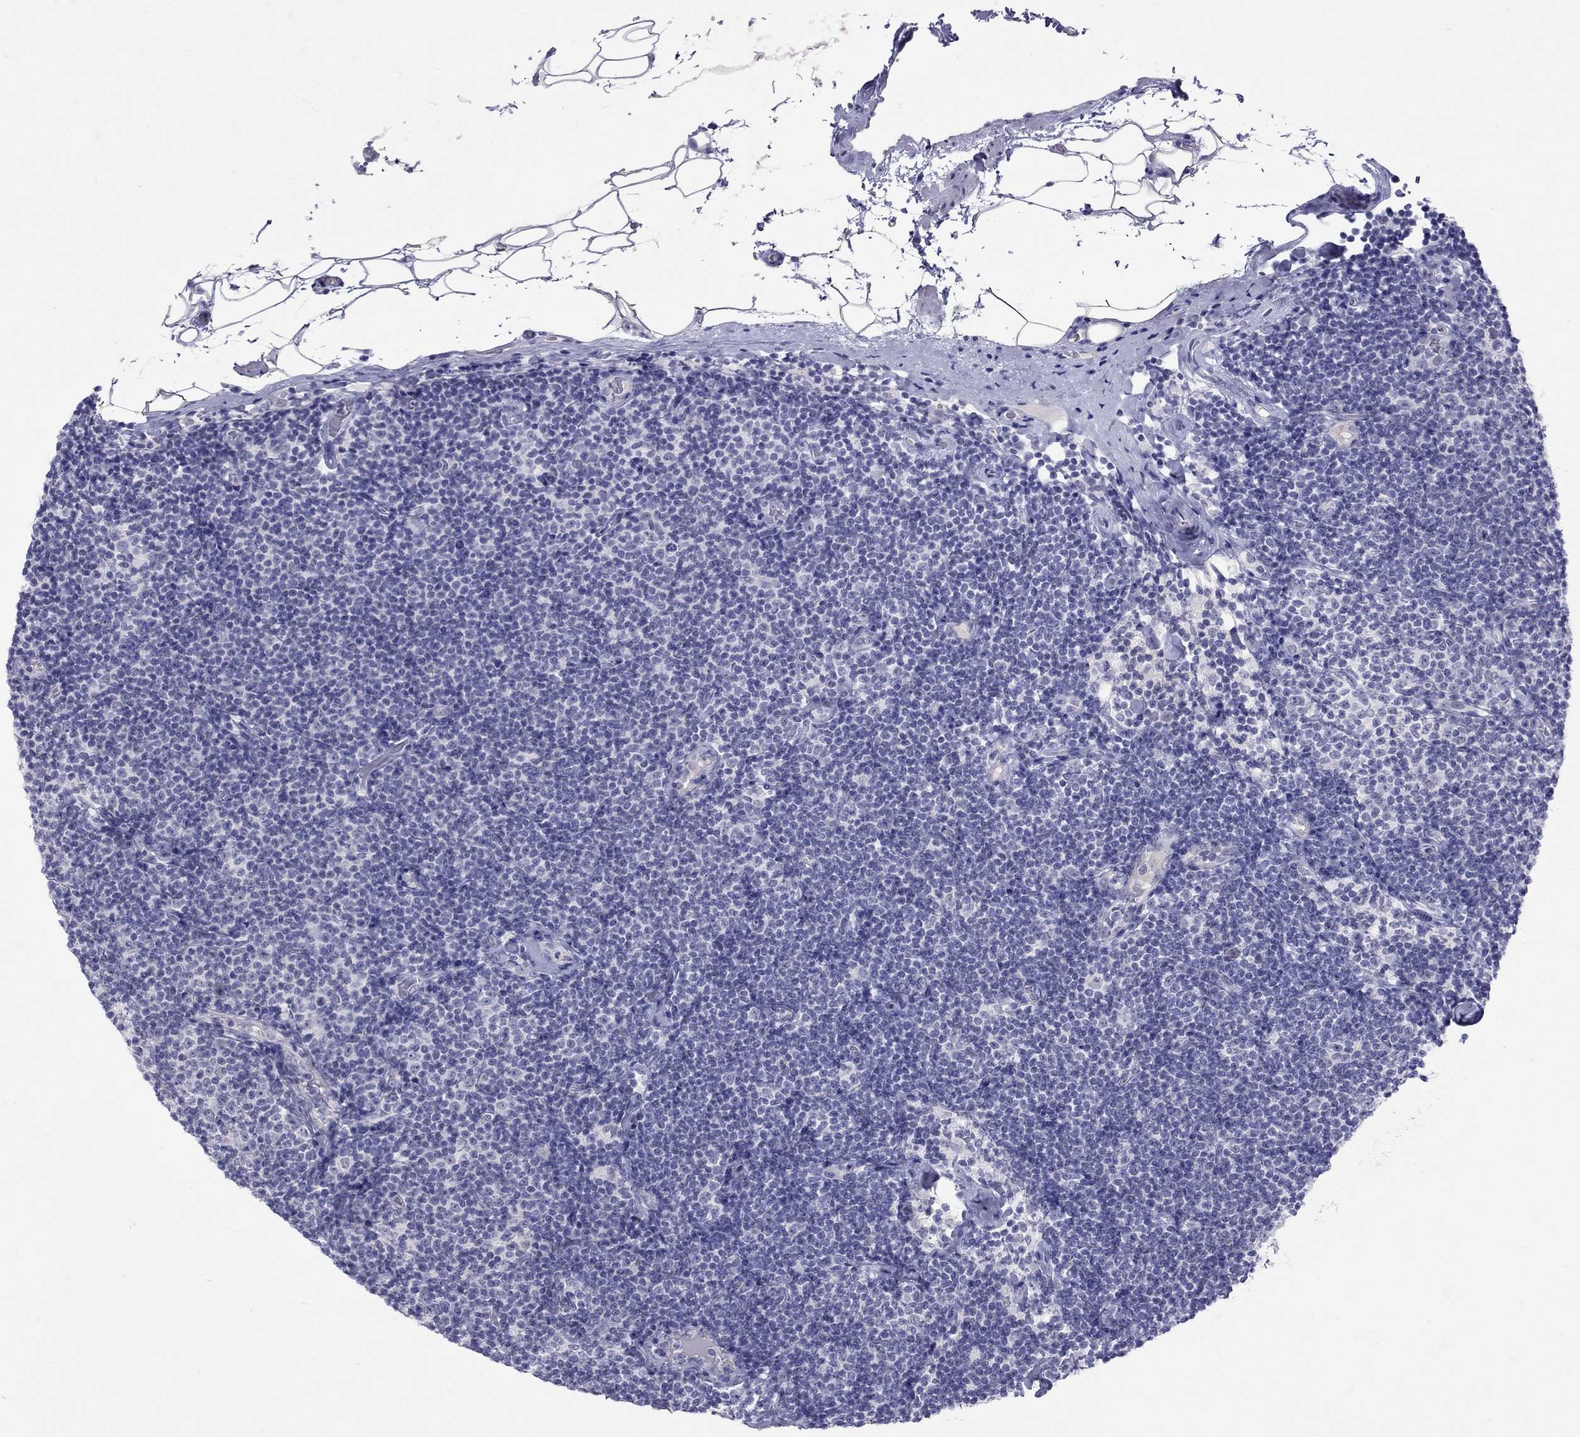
{"staining": {"intensity": "negative", "quantity": "none", "location": "none"}, "tissue": "lymphoma", "cell_type": "Tumor cells", "image_type": "cancer", "snomed": [{"axis": "morphology", "description": "Malignant lymphoma, non-Hodgkin's type, Low grade"}, {"axis": "topography", "description": "Lymph node"}], "caption": "This image is of malignant lymphoma, non-Hodgkin's type (low-grade) stained with IHC to label a protein in brown with the nuclei are counter-stained blue. There is no staining in tumor cells.", "gene": "JHY", "patient": {"sex": "male", "age": 81}}